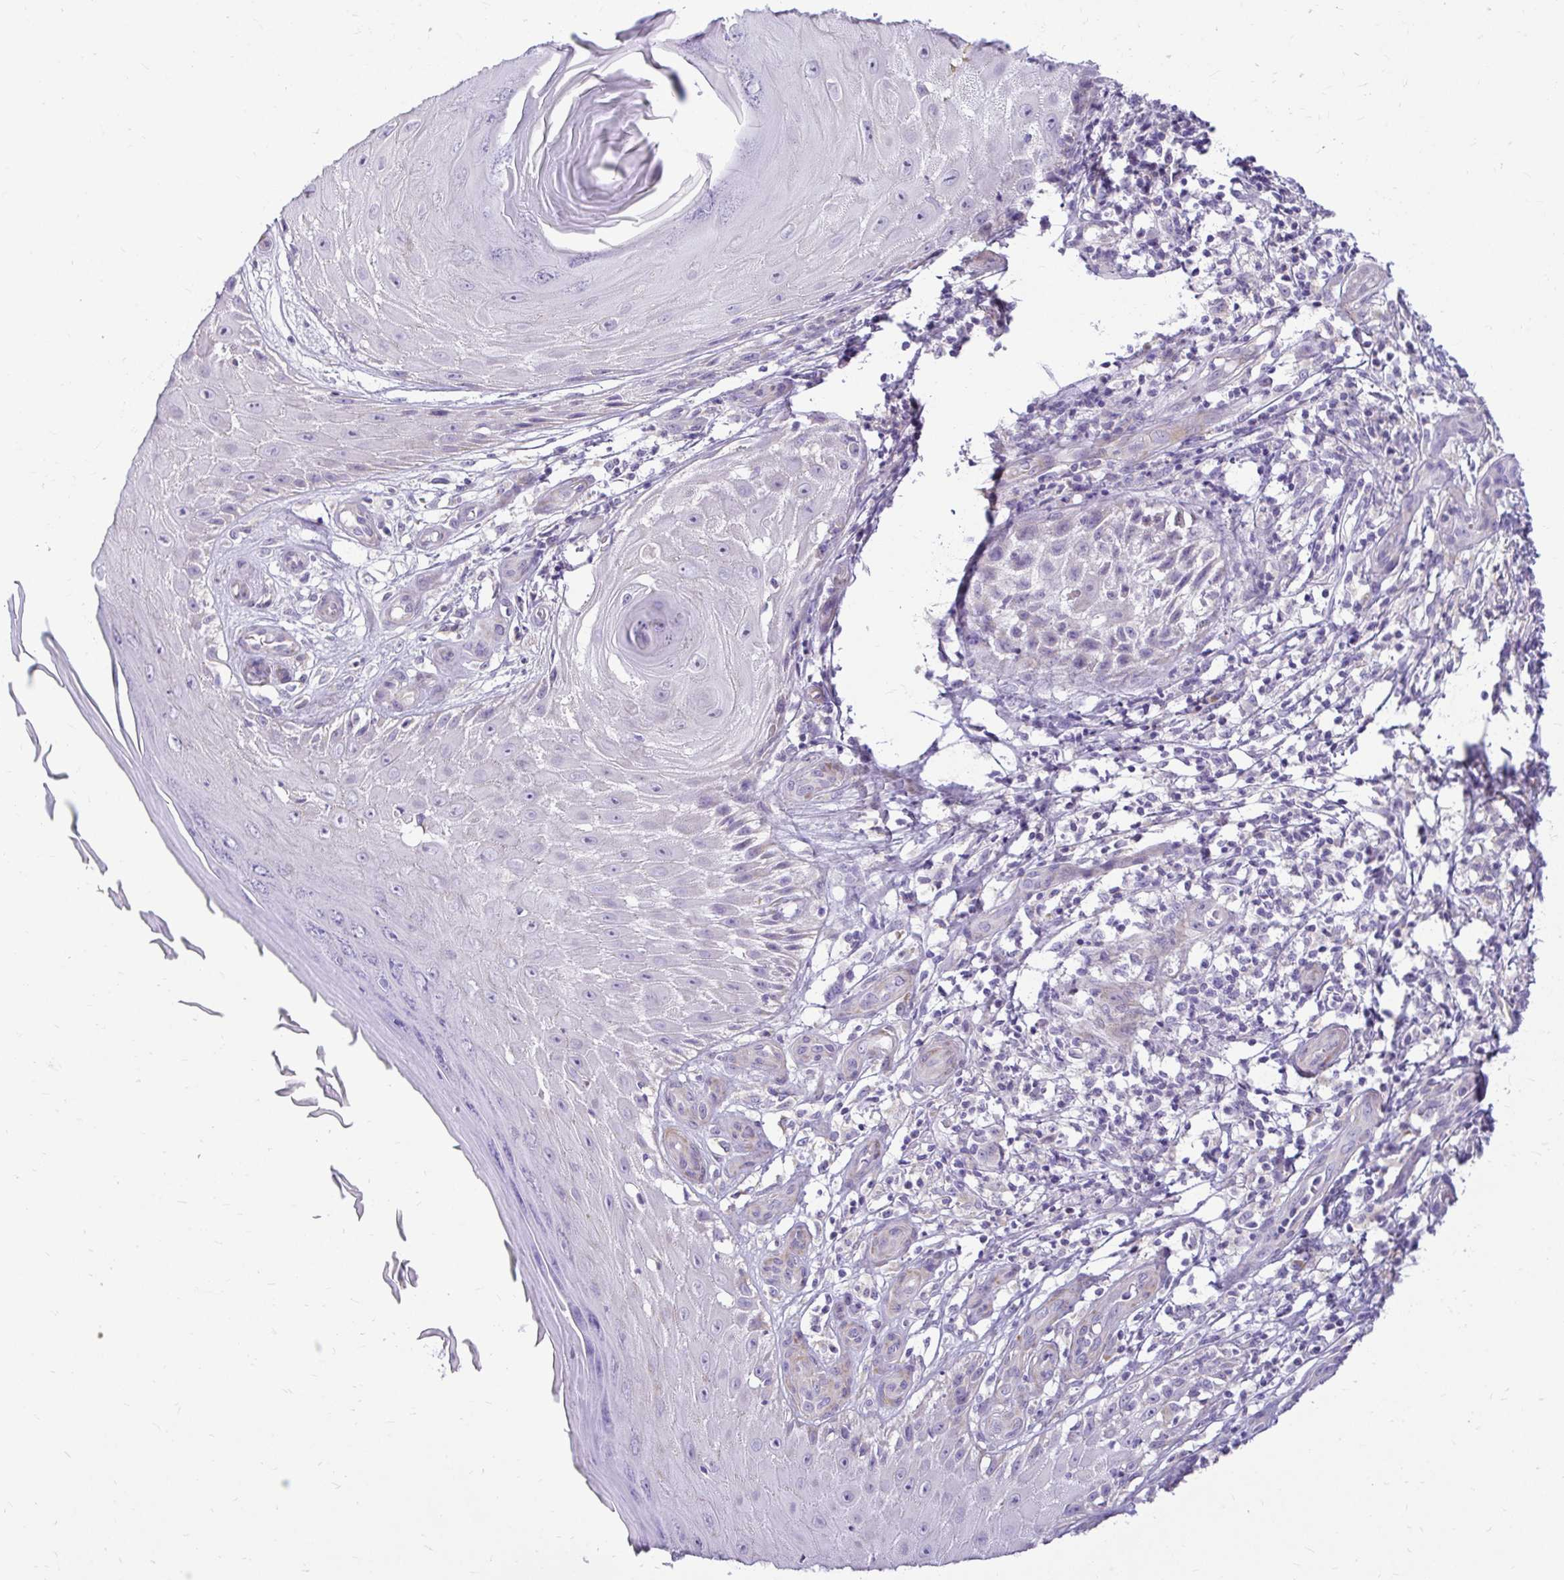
{"staining": {"intensity": "negative", "quantity": "none", "location": "none"}, "tissue": "skin cancer", "cell_type": "Tumor cells", "image_type": "cancer", "snomed": [{"axis": "morphology", "description": "Squamous cell carcinoma, NOS"}, {"axis": "topography", "description": "Skin"}], "caption": "Protein analysis of skin cancer shows no significant positivity in tumor cells. (Brightfield microscopy of DAB immunohistochemistry at high magnification).", "gene": "PKN3", "patient": {"sex": "female", "age": 77}}